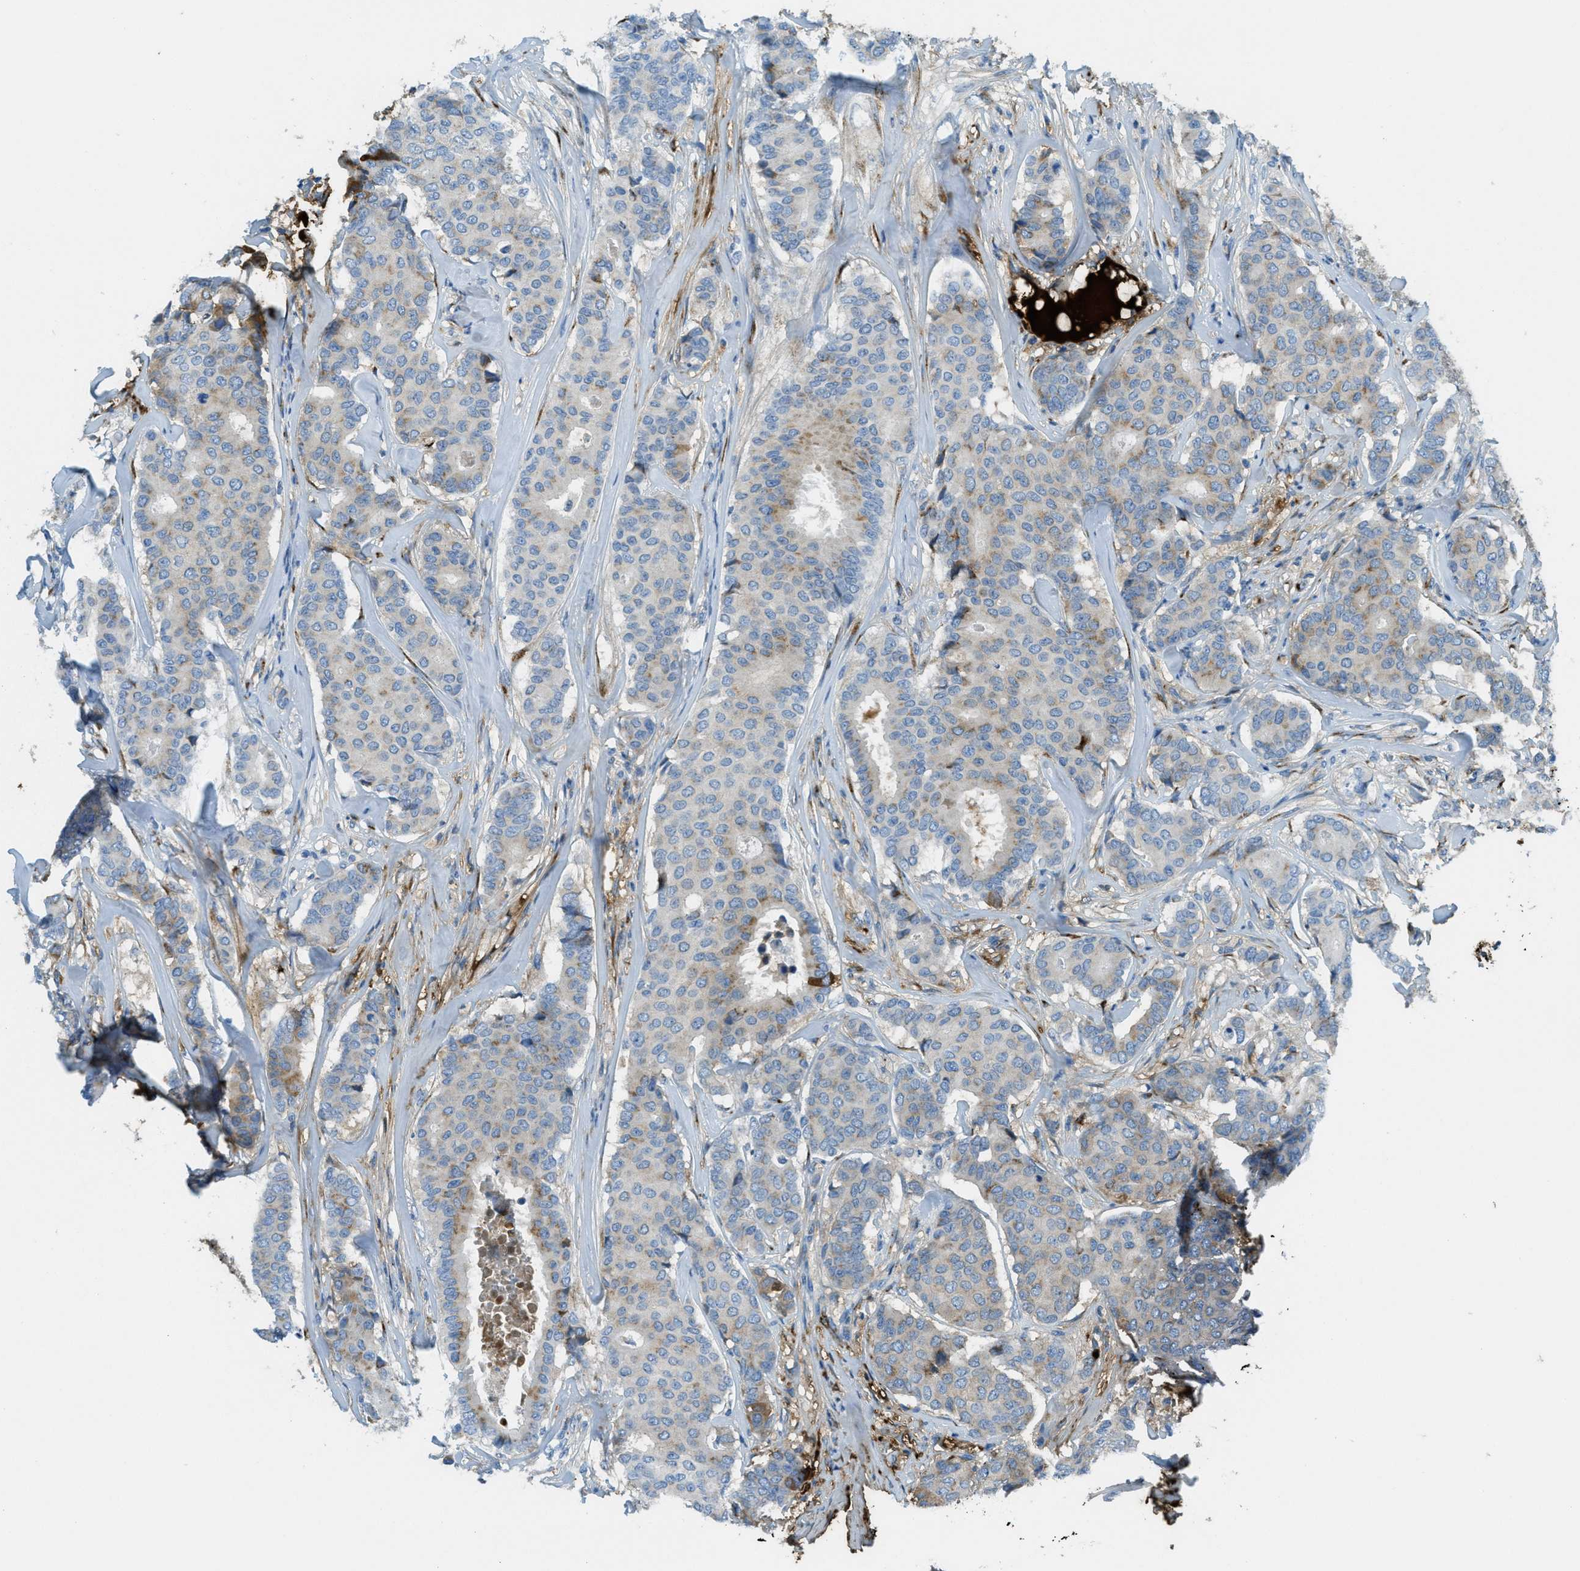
{"staining": {"intensity": "weak", "quantity": "25%-75%", "location": "cytoplasmic/membranous"}, "tissue": "breast cancer", "cell_type": "Tumor cells", "image_type": "cancer", "snomed": [{"axis": "morphology", "description": "Duct carcinoma"}, {"axis": "topography", "description": "Breast"}], "caption": "Human breast cancer stained with a brown dye demonstrates weak cytoplasmic/membranous positive positivity in about 25%-75% of tumor cells.", "gene": "TRIM59", "patient": {"sex": "female", "age": 75}}